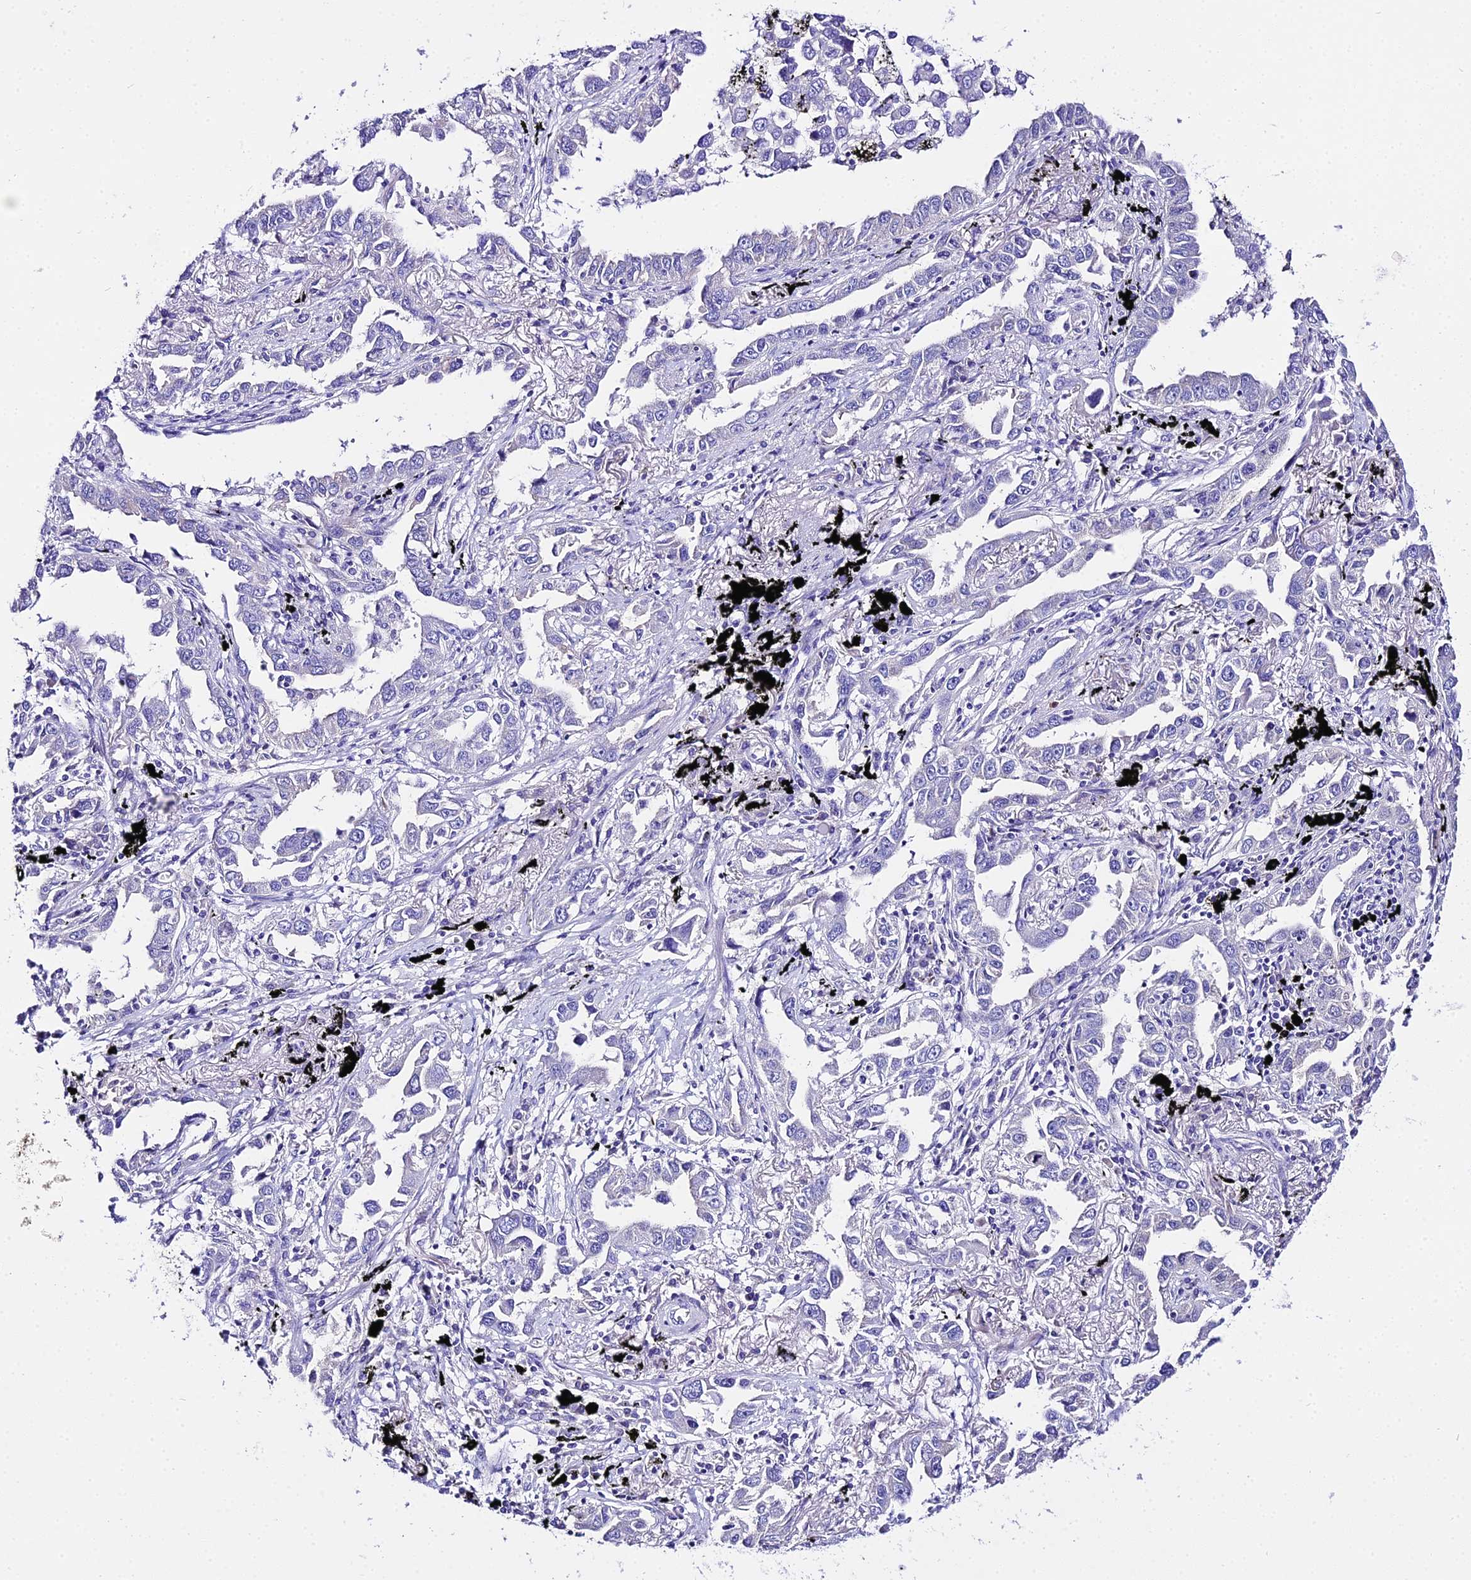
{"staining": {"intensity": "negative", "quantity": "none", "location": "none"}, "tissue": "lung cancer", "cell_type": "Tumor cells", "image_type": "cancer", "snomed": [{"axis": "morphology", "description": "Adenocarcinoma, NOS"}, {"axis": "topography", "description": "Lung"}], "caption": "Lung adenocarcinoma was stained to show a protein in brown. There is no significant positivity in tumor cells.", "gene": "TUBA3D", "patient": {"sex": "male", "age": 67}}